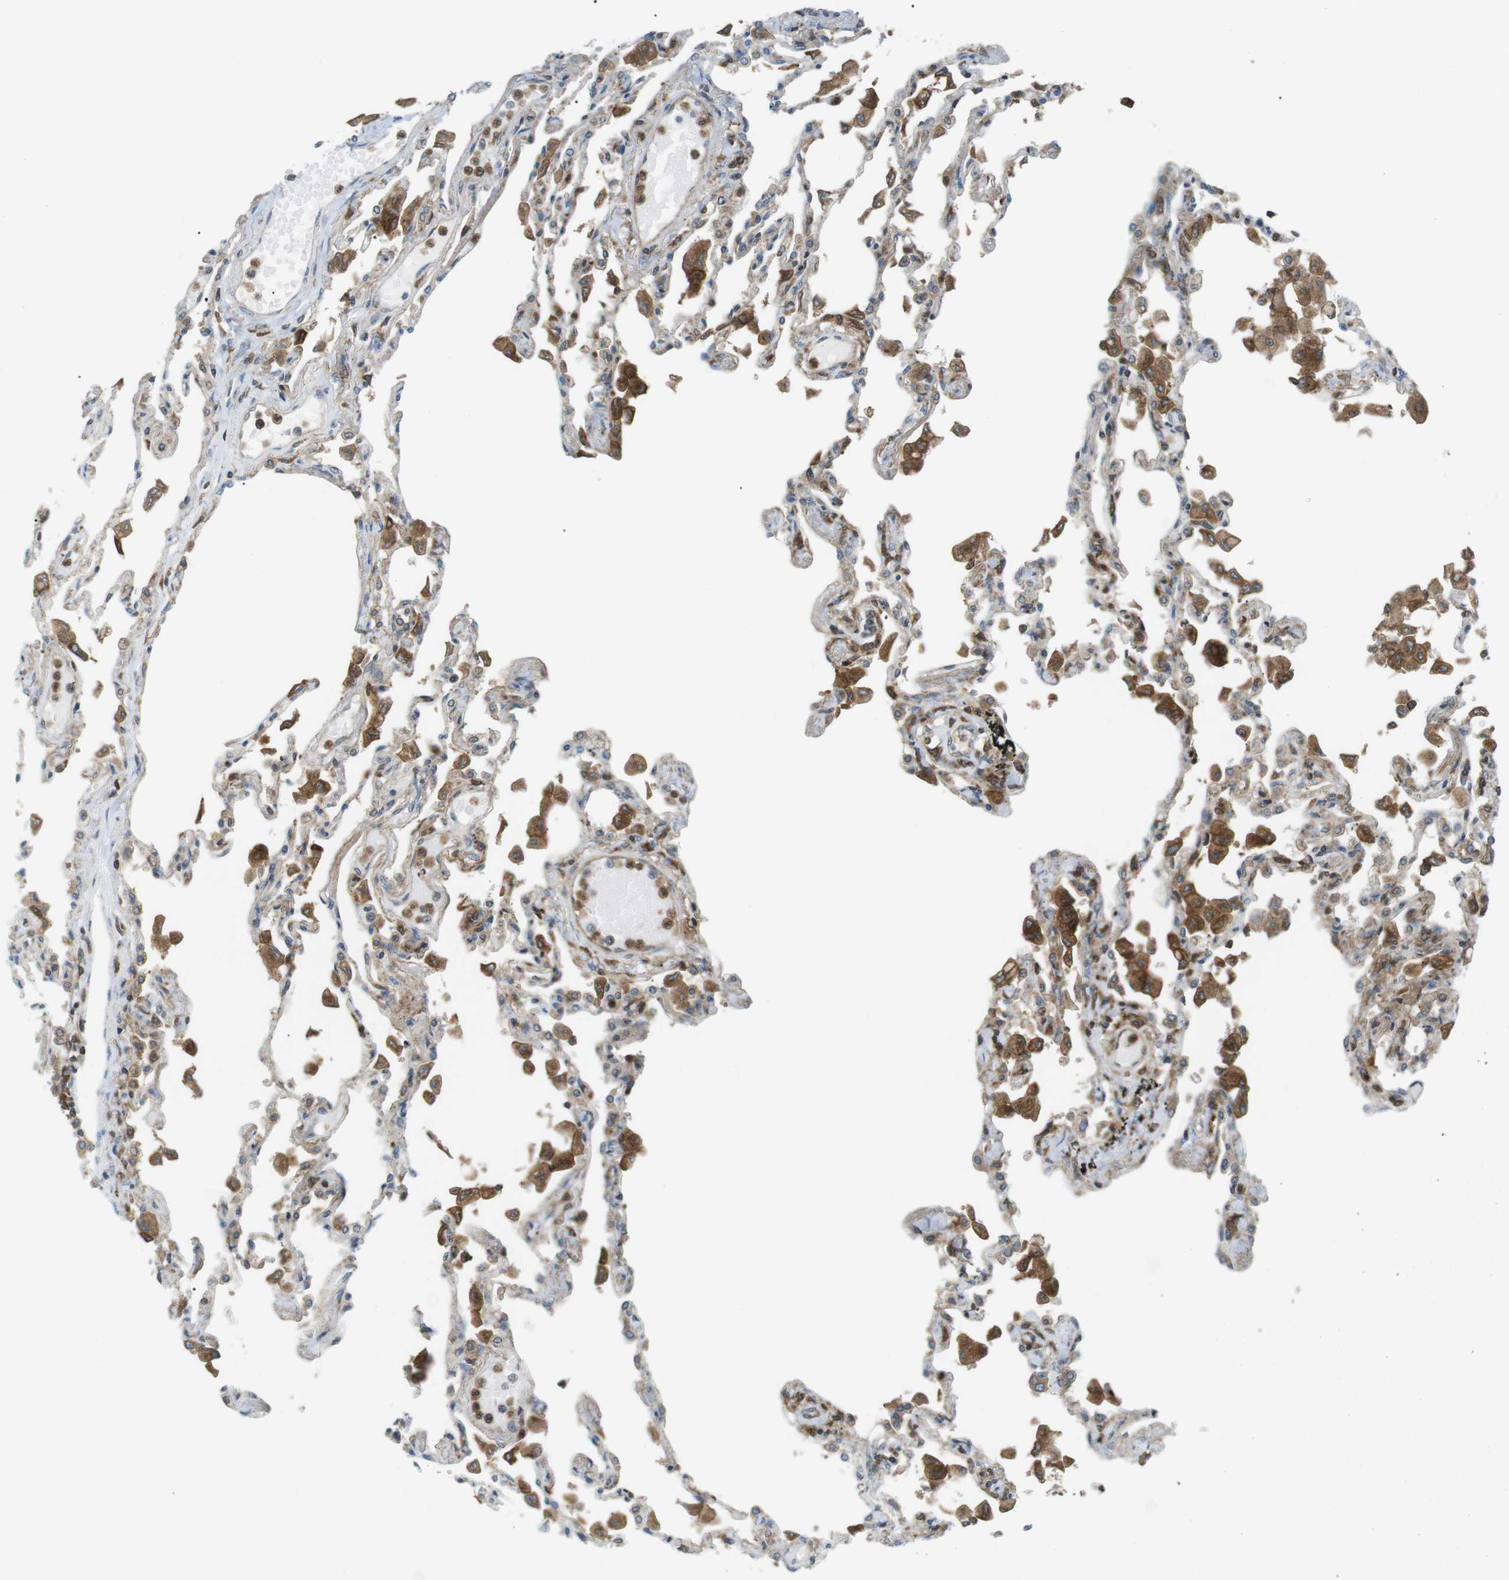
{"staining": {"intensity": "moderate", "quantity": "25%-75%", "location": "cytoplasmic/membranous"}, "tissue": "lung", "cell_type": "Alveolar cells", "image_type": "normal", "snomed": [{"axis": "morphology", "description": "Normal tissue, NOS"}, {"axis": "topography", "description": "Bronchus"}, {"axis": "topography", "description": "Lung"}], "caption": "Immunohistochemistry (DAB (3,3'-diaminobenzidine)) staining of unremarkable lung exhibits moderate cytoplasmic/membranous protein positivity in about 25%-75% of alveolar cells.", "gene": "FLII", "patient": {"sex": "female", "age": 49}}